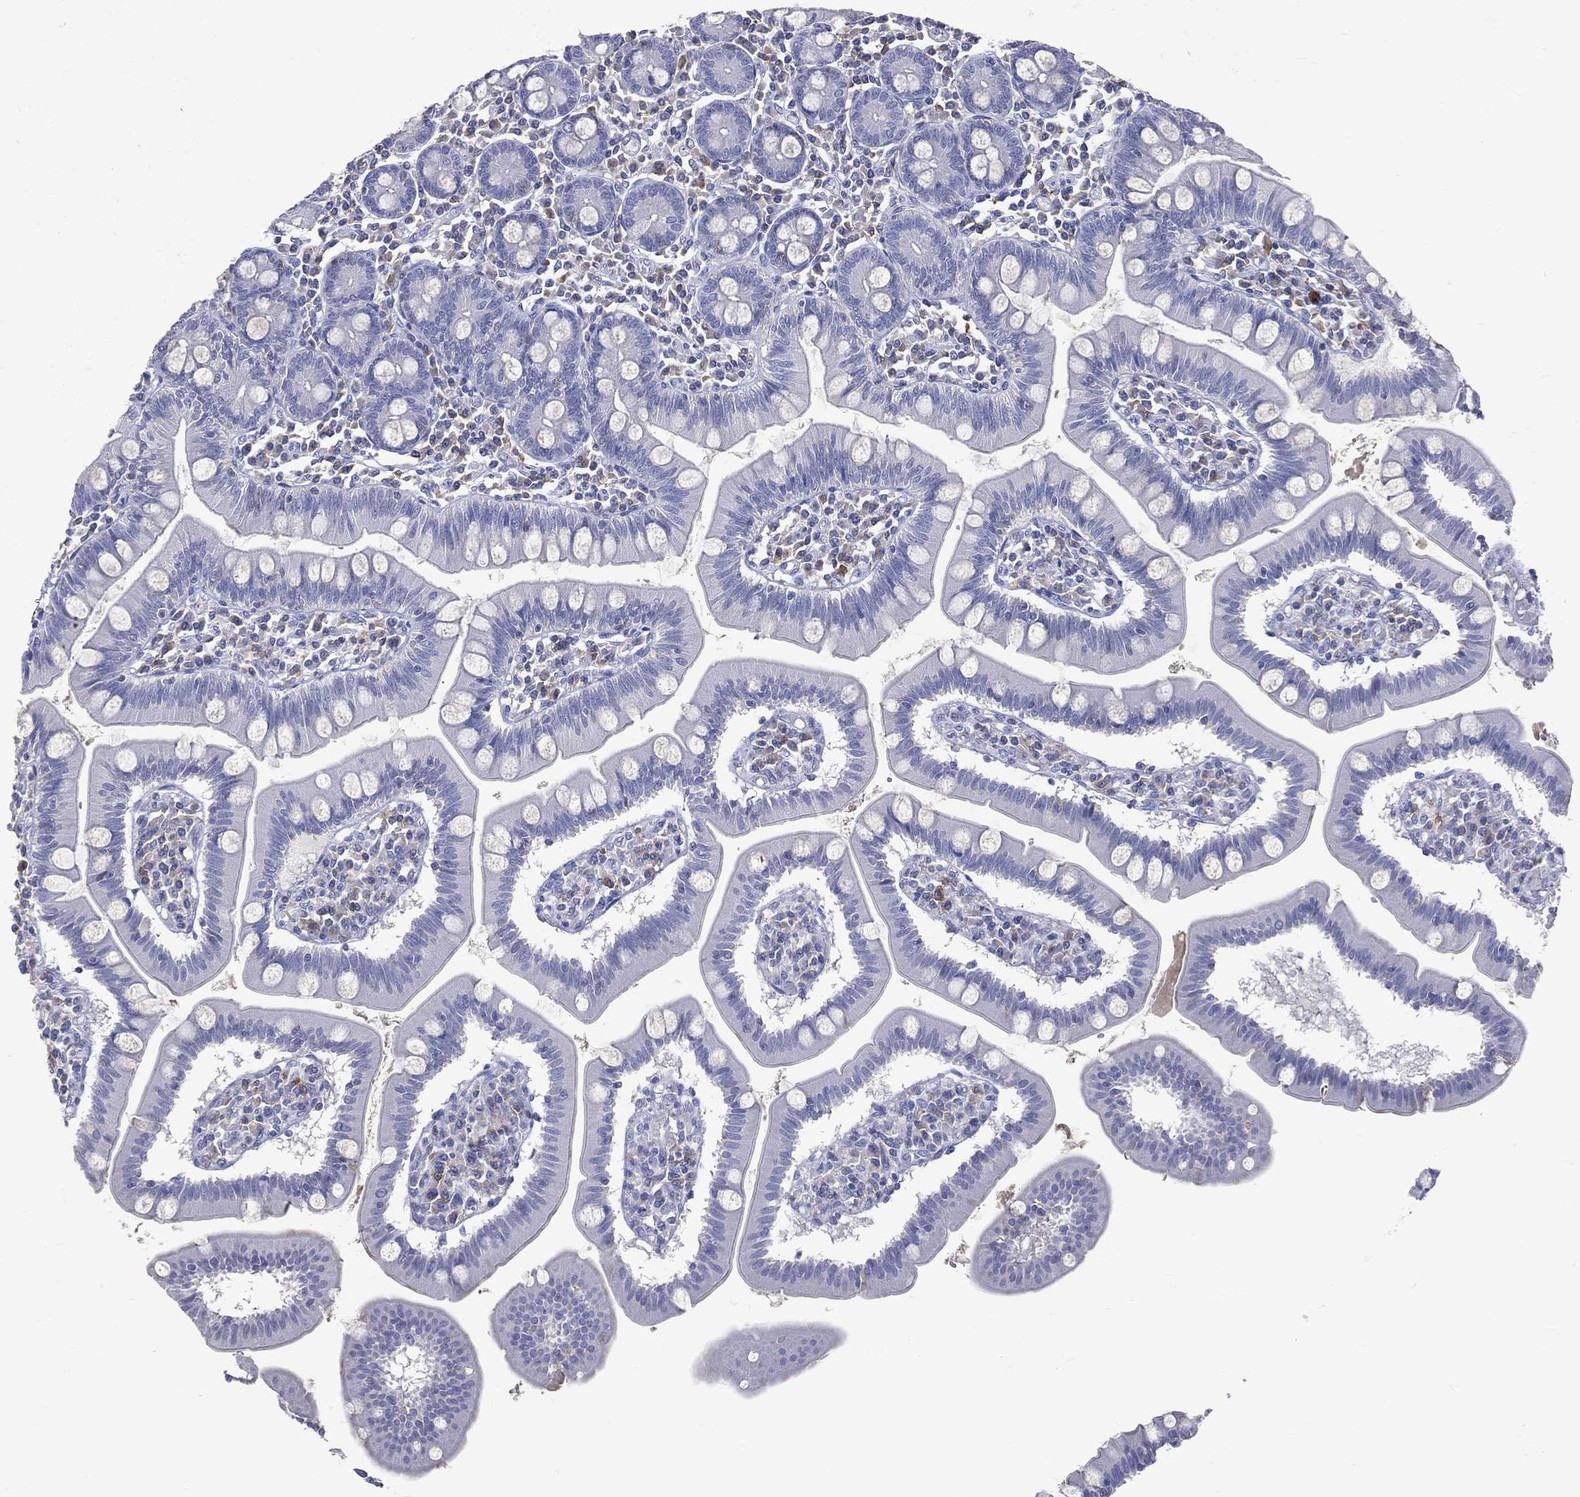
{"staining": {"intensity": "negative", "quantity": "none", "location": "none"}, "tissue": "small intestine", "cell_type": "Glandular cells", "image_type": "normal", "snomed": [{"axis": "morphology", "description": "Normal tissue, NOS"}, {"axis": "topography", "description": "Small intestine"}], "caption": "DAB (3,3'-diaminobenzidine) immunohistochemical staining of unremarkable small intestine demonstrates no significant staining in glandular cells.", "gene": "LAT", "patient": {"sex": "male", "age": 88}}